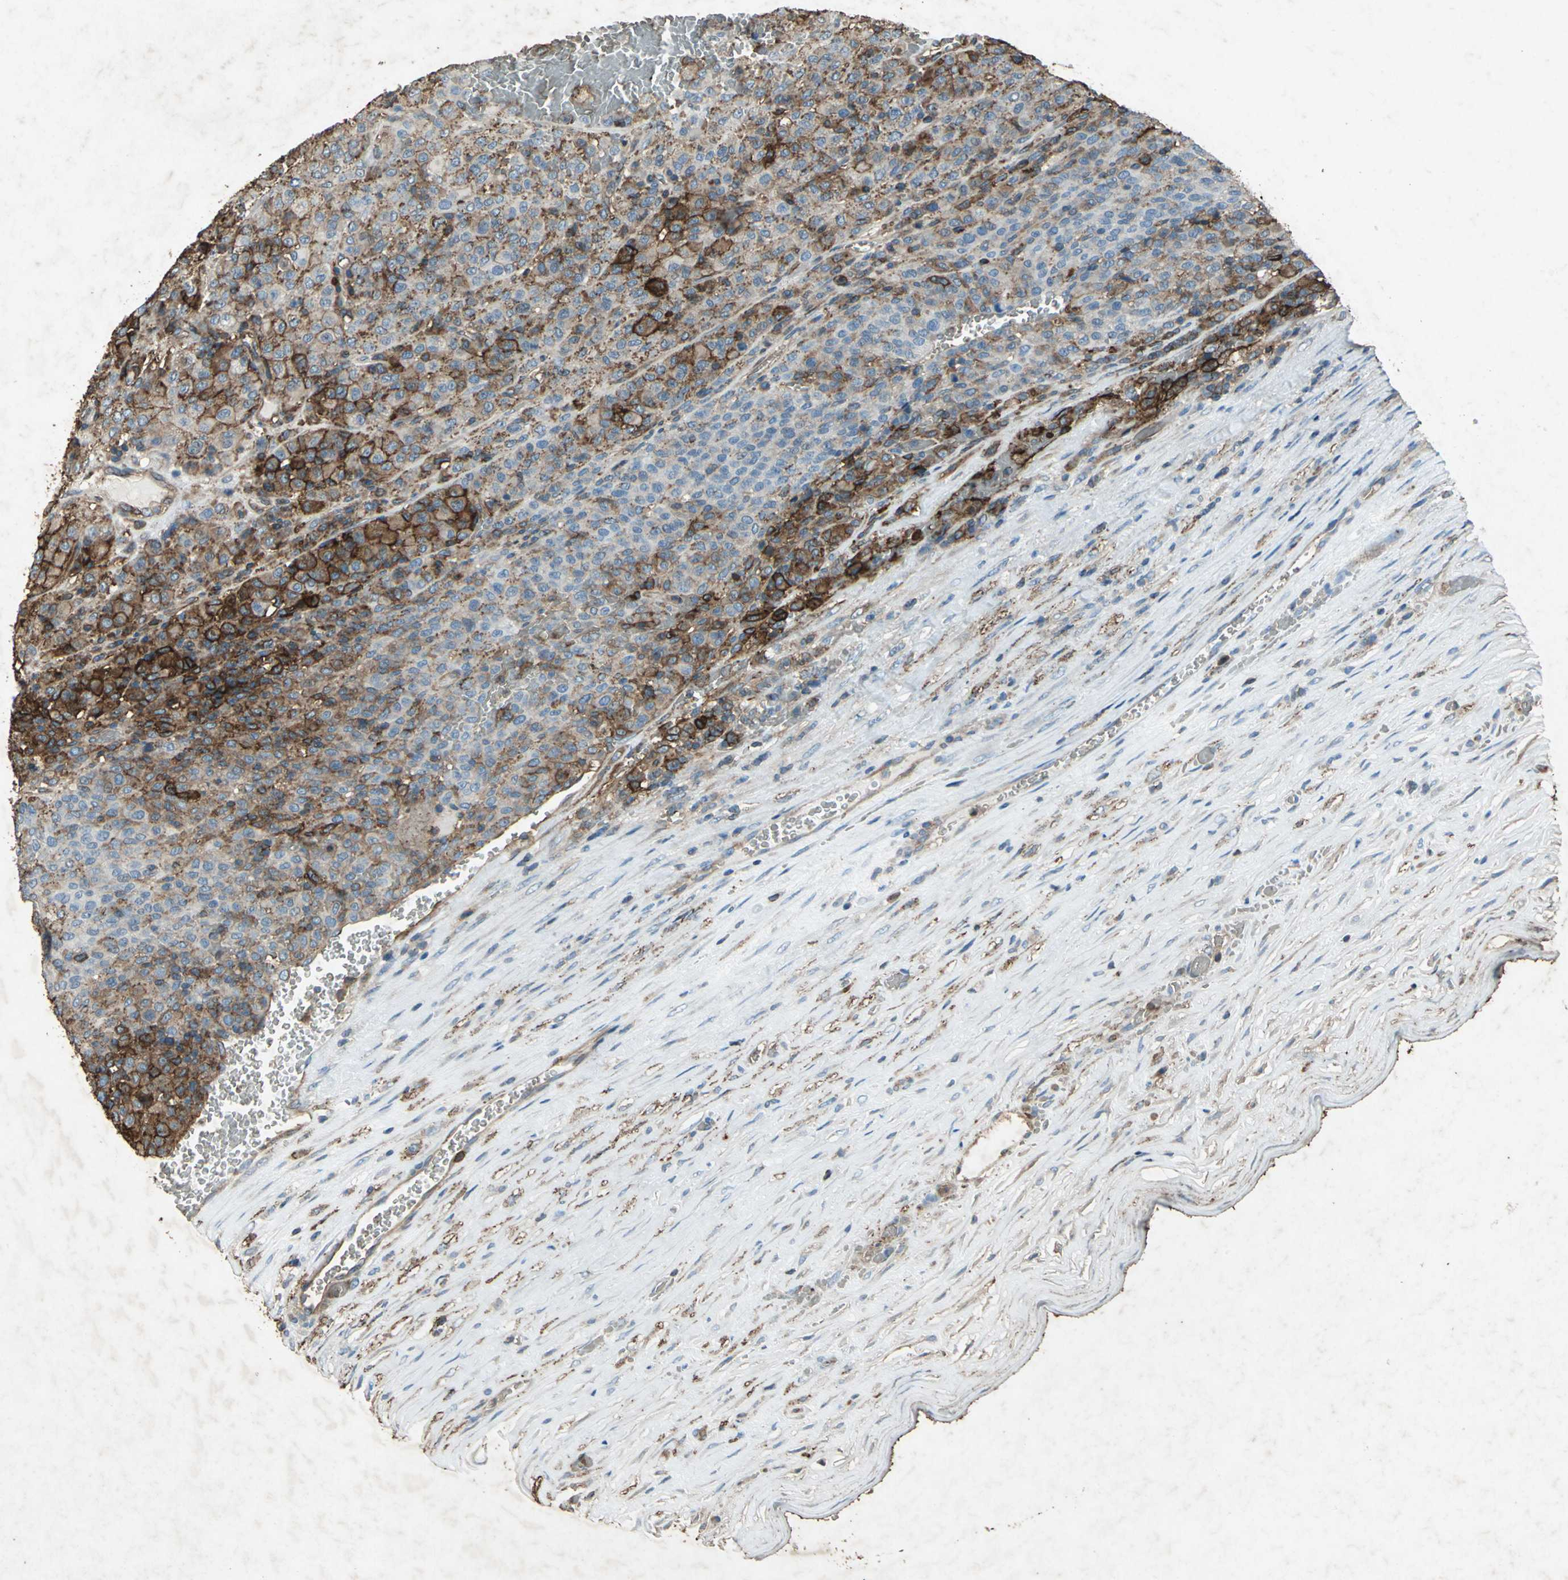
{"staining": {"intensity": "moderate", "quantity": "25%-75%", "location": "cytoplasmic/membranous"}, "tissue": "melanoma", "cell_type": "Tumor cells", "image_type": "cancer", "snomed": [{"axis": "morphology", "description": "Malignant melanoma, Metastatic site"}, {"axis": "topography", "description": "Pancreas"}], "caption": "Human melanoma stained with a brown dye exhibits moderate cytoplasmic/membranous positive expression in about 25%-75% of tumor cells.", "gene": "CCR6", "patient": {"sex": "female", "age": 30}}